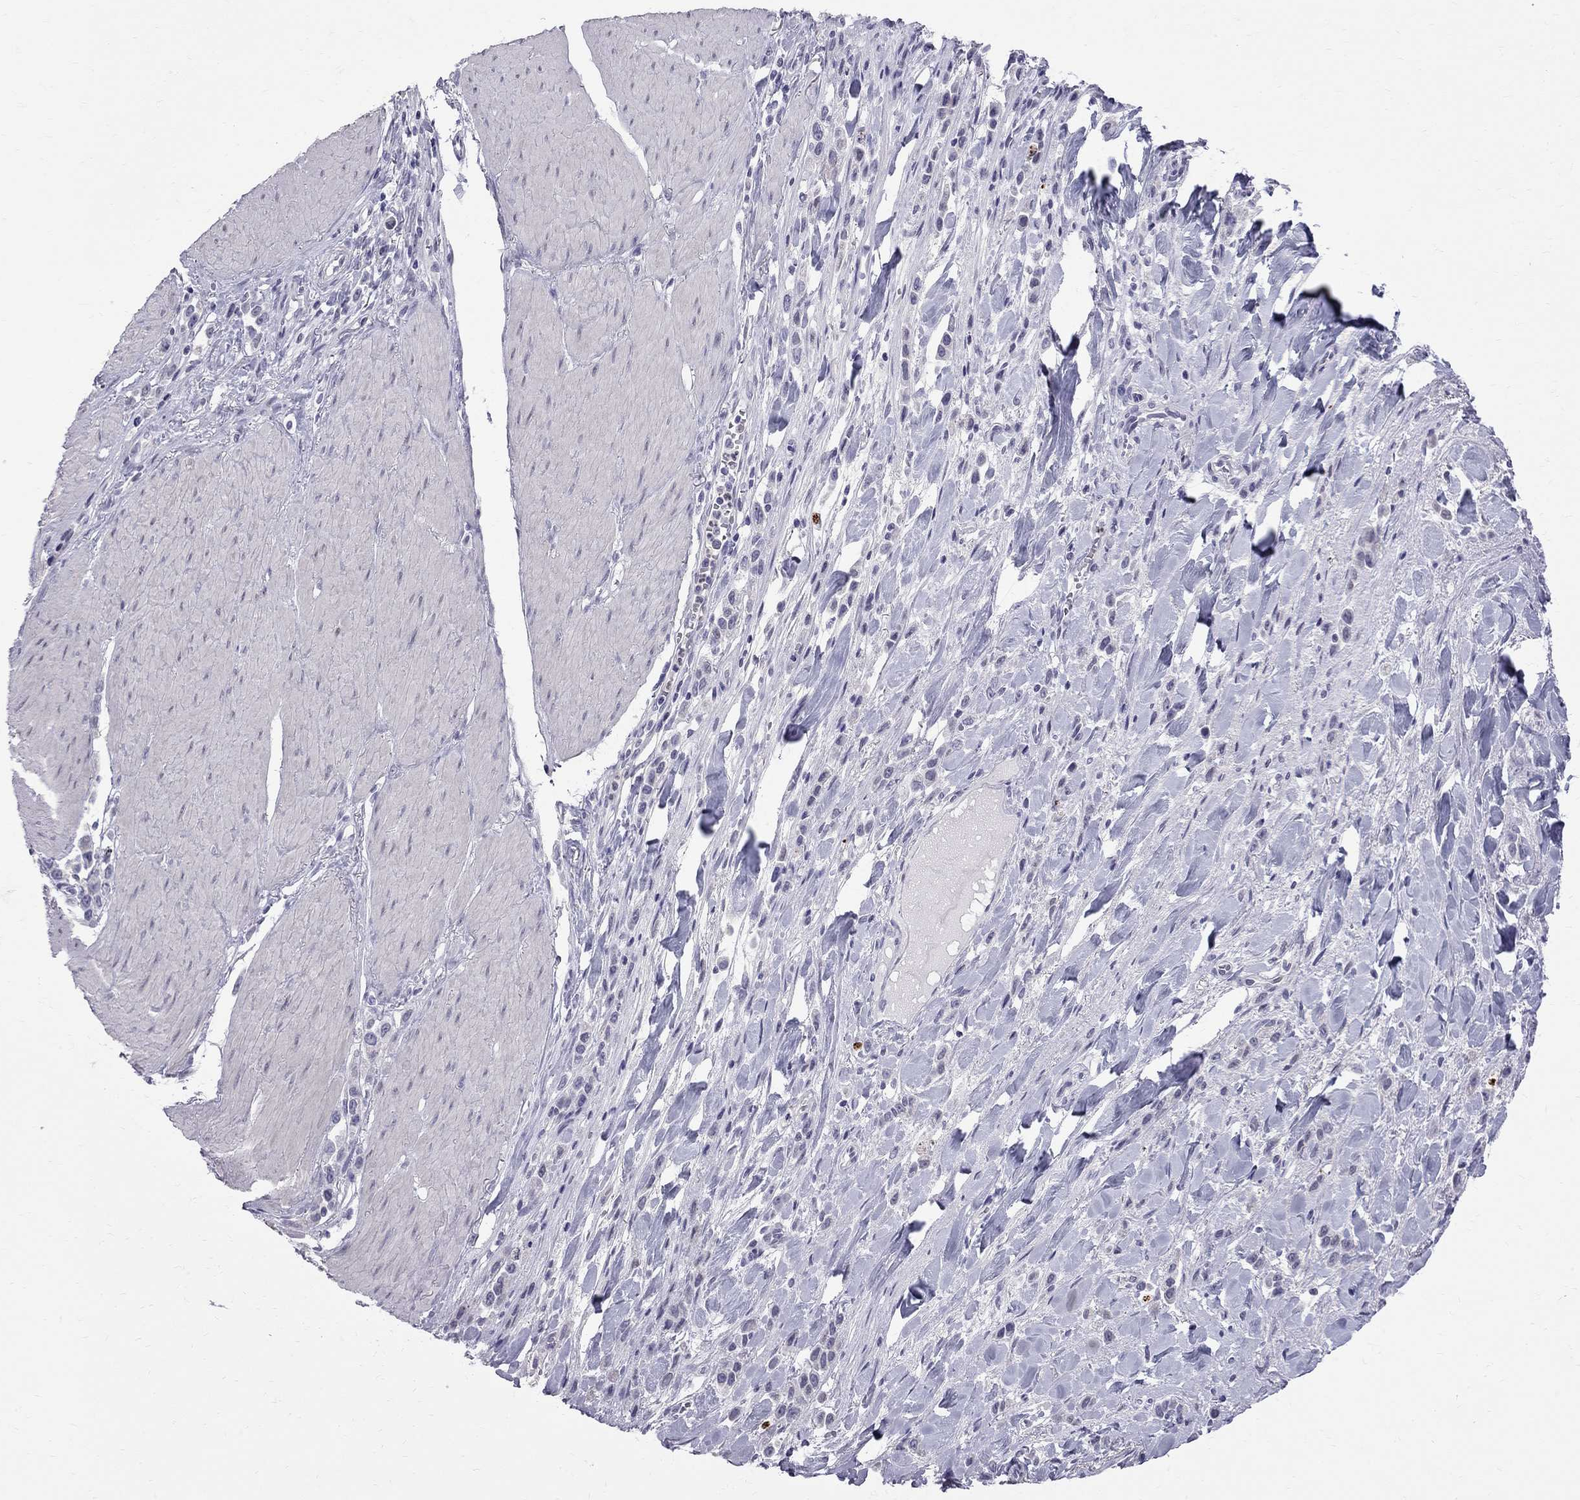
{"staining": {"intensity": "negative", "quantity": "none", "location": "none"}, "tissue": "stomach cancer", "cell_type": "Tumor cells", "image_type": "cancer", "snomed": [{"axis": "morphology", "description": "Adenocarcinoma, NOS"}, {"axis": "topography", "description": "Stomach"}], "caption": "The image shows no staining of tumor cells in stomach cancer.", "gene": "MUC15", "patient": {"sex": "male", "age": 47}}